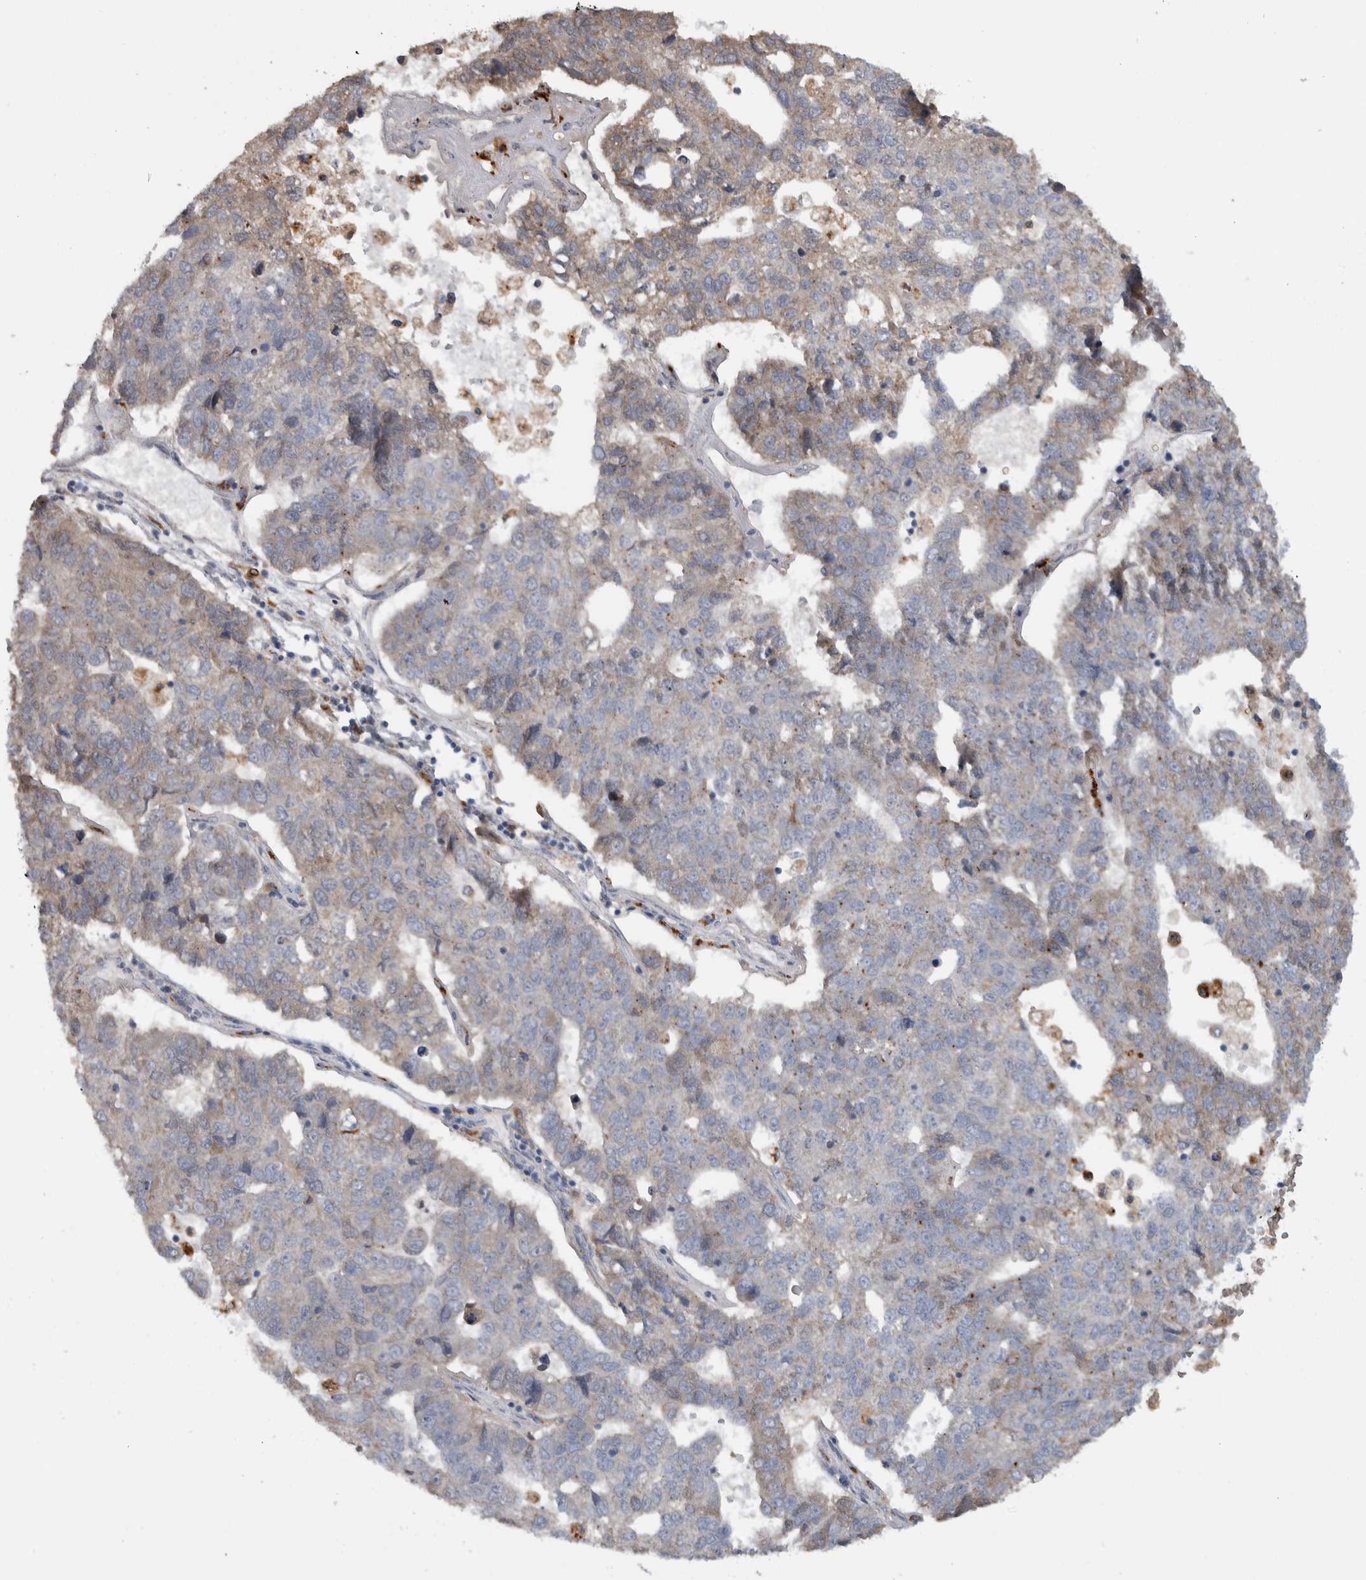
{"staining": {"intensity": "weak", "quantity": "25%-75%", "location": "cytoplasmic/membranous"}, "tissue": "pancreatic cancer", "cell_type": "Tumor cells", "image_type": "cancer", "snomed": [{"axis": "morphology", "description": "Adenocarcinoma, NOS"}, {"axis": "topography", "description": "Pancreas"}], "caption": "Tumor cells display weak cytoplasmic/membranous staining in approximately 25%-75% of cells in pancreatic adenocarcinoma.", "gene": "FAM83G", "patient": {"sex": "female", "age": 61}}